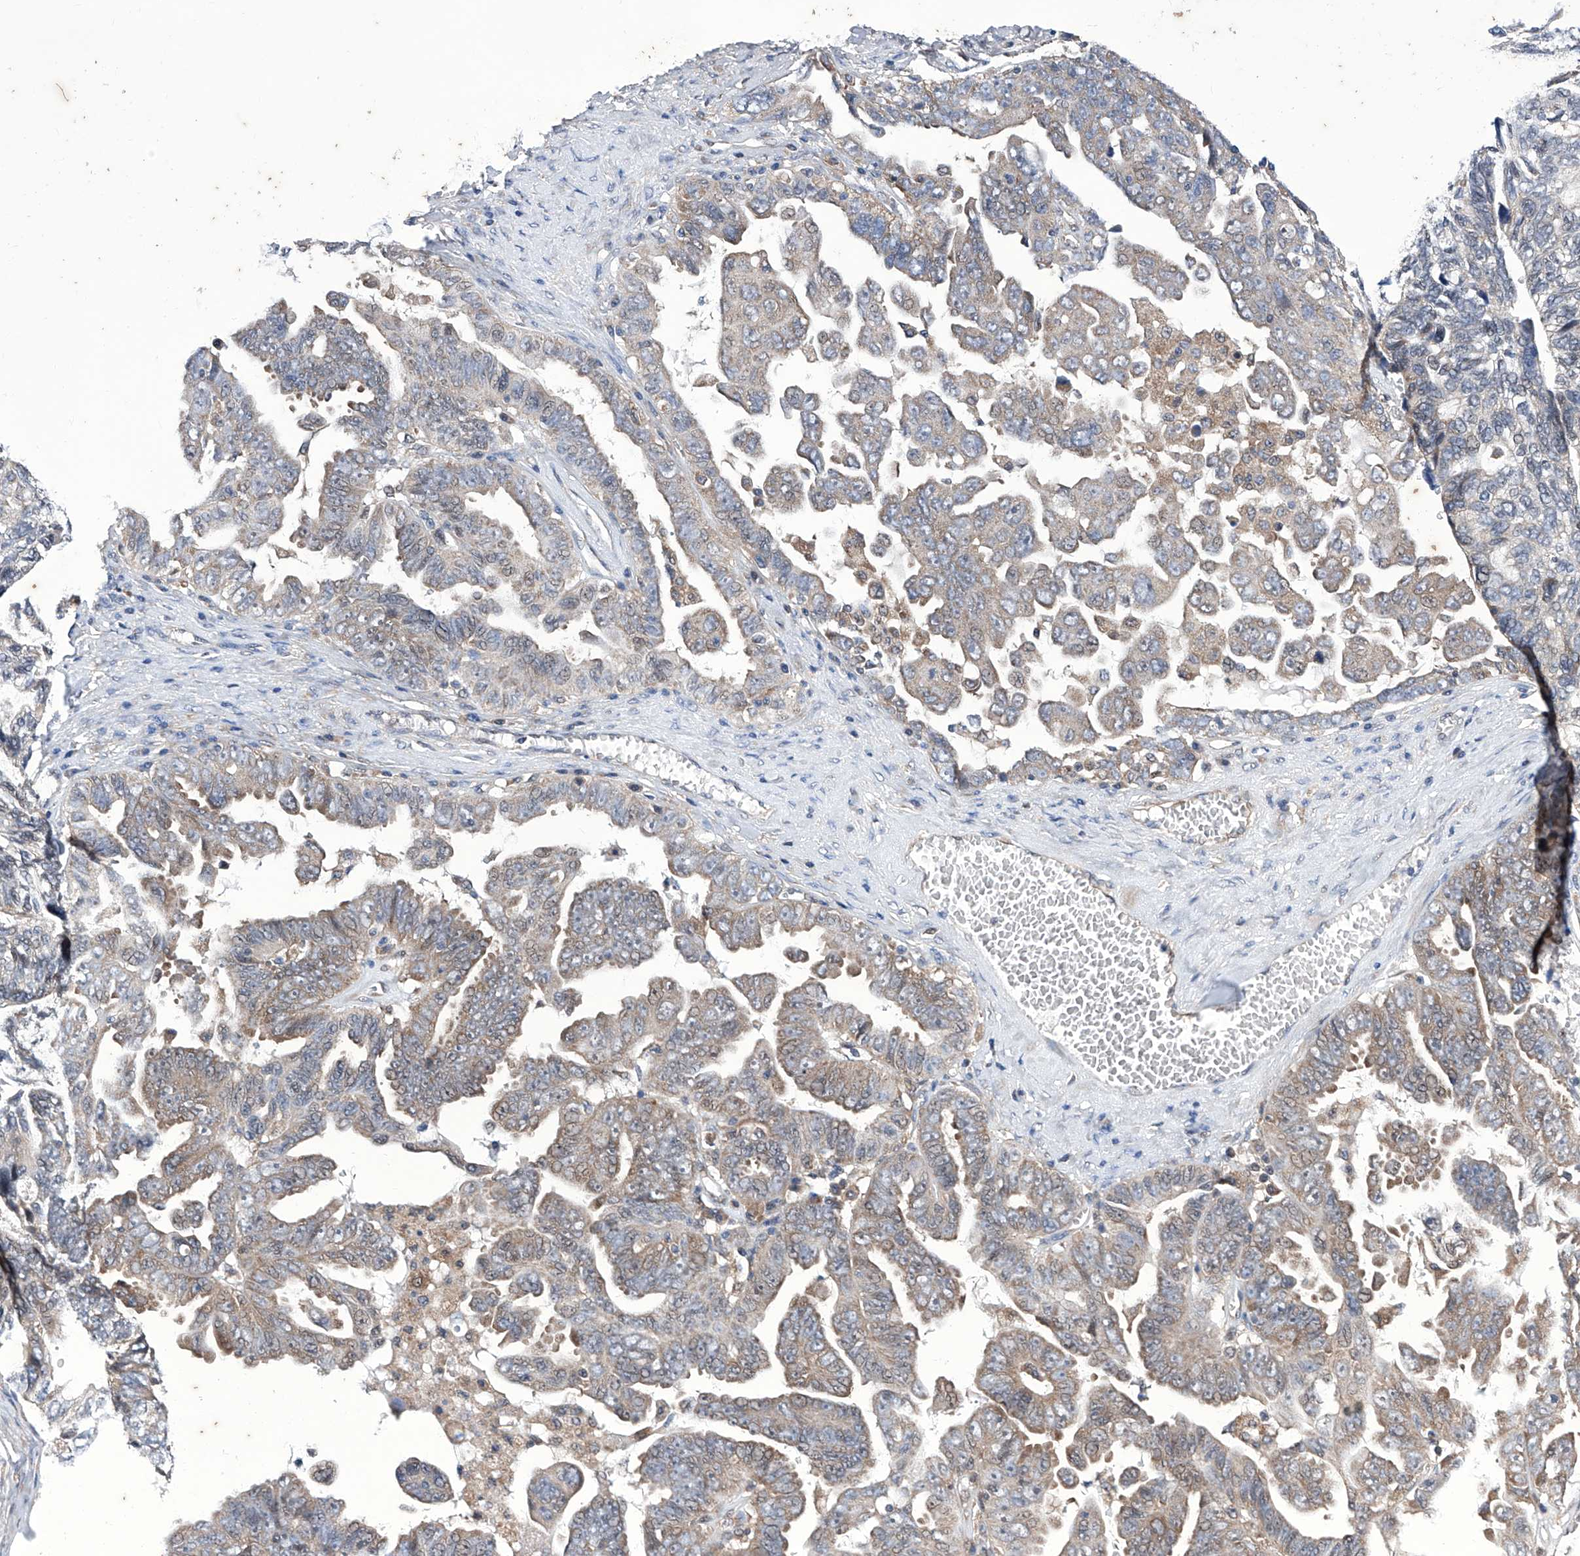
{"staining": {"intensity": "weak", "quantity": "25%-75%", "location": "cytoplasmic/membranous"}, "tissue": "ovarian cancer", "cell_type": "Tumor cells", "image_type": "cancer", "snomed": [{"axis": "morphology", "description": "Cystadenocarcinoma, serous, NOS"}, {"axis": "topography", "description": "Ovary"}], "caption": "Tumor cells show low levels of weak cytoplasmic/membranous positivity in approximately 25%-75% of cells in human ovarian cancer. The protein is stained brown, and the nuclei are stained in blue (DAB IHC with brightfield microscopy, high magnification).", "gene": "KTI12", "patient": {"sex": "female", "age": 79}}